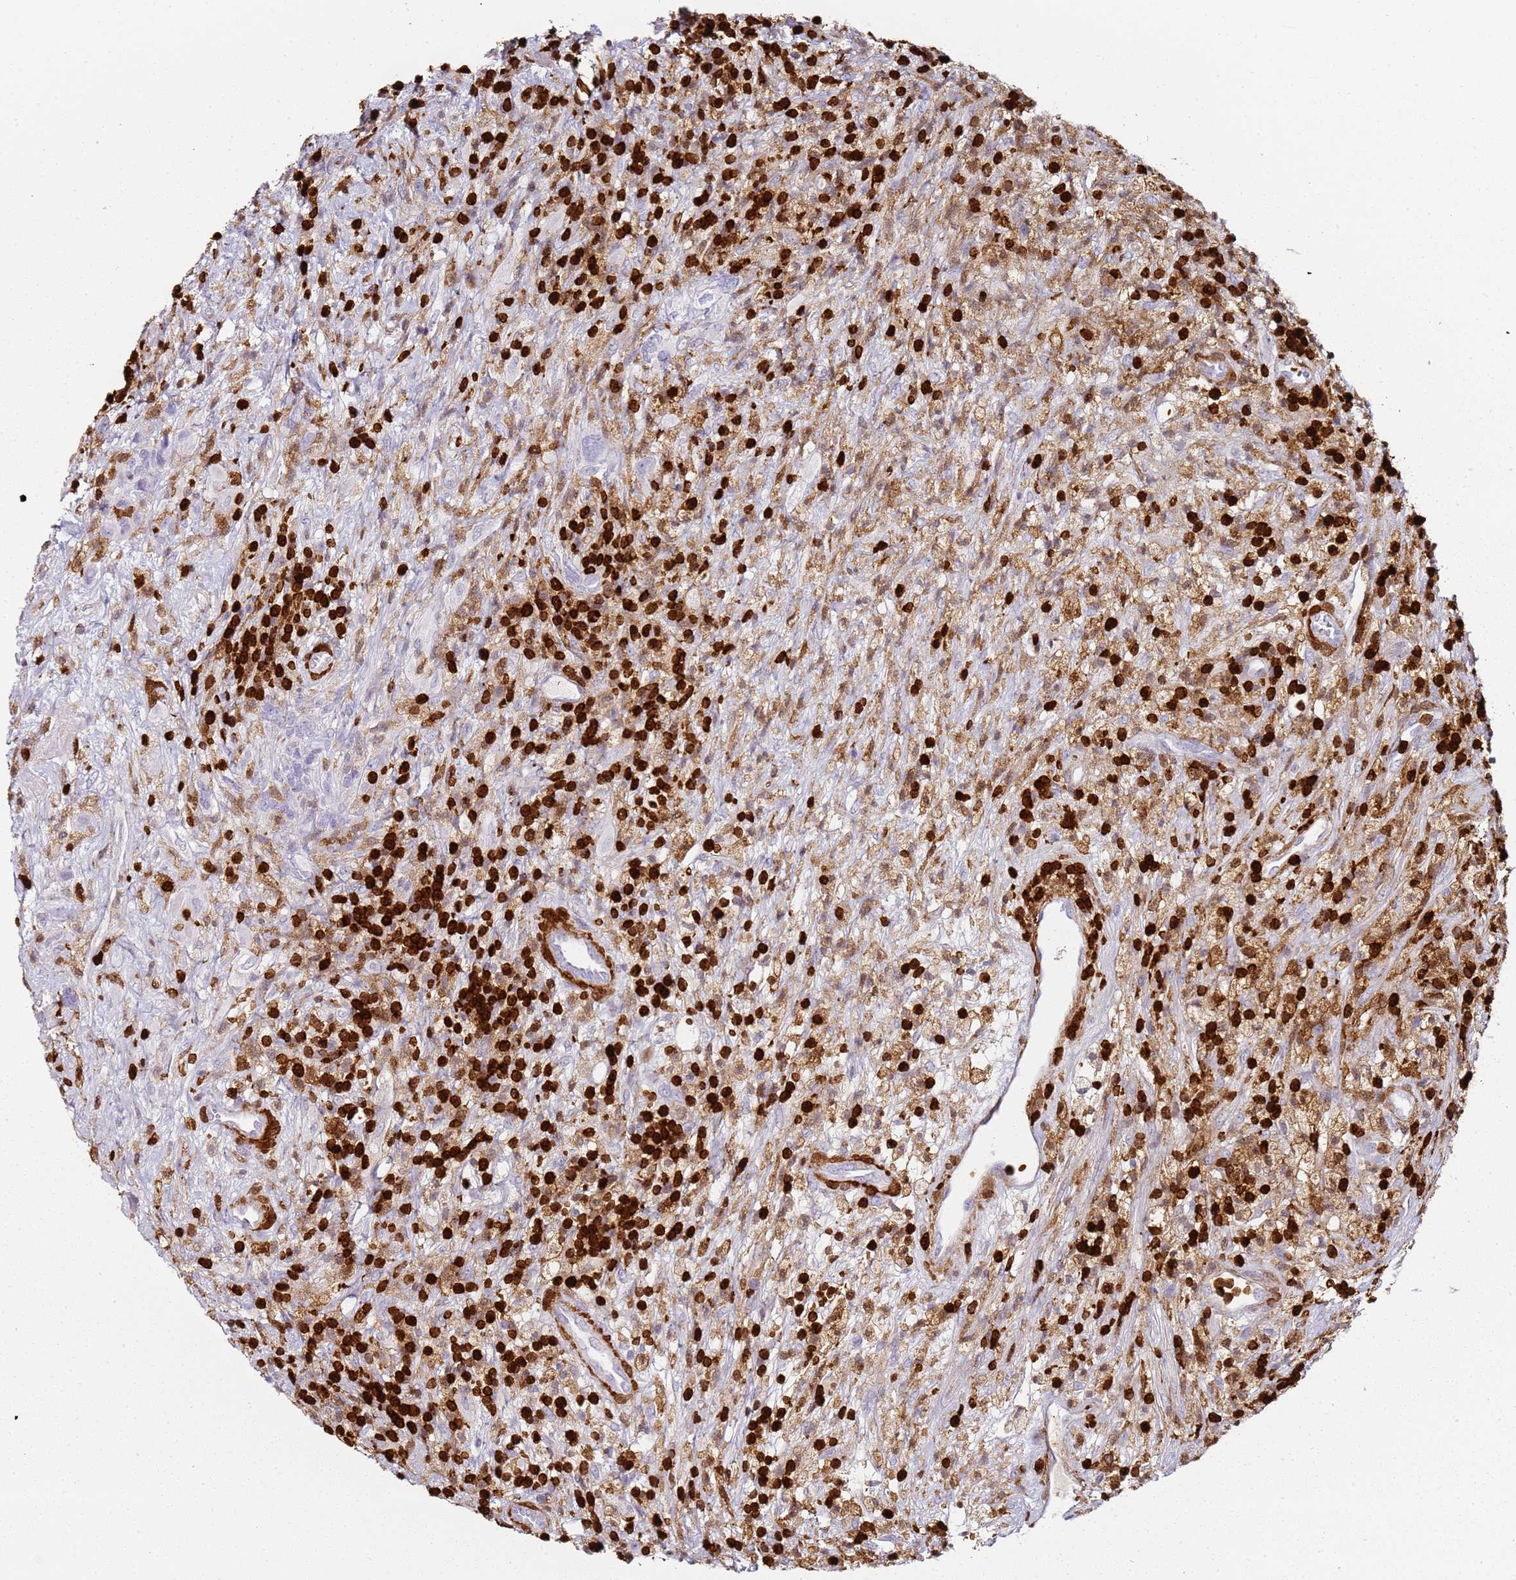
{"staining": {"intensity": "negative", "quantity": "none", "location": "none"}, "tissue": "glioma", "cell_type": "Tumor cells", "image_type": "cancer", "snomed": [{"axis": "morphology", "description": "Glioma, malignant, High grade"}, {"axis": "topography", "description": "Brain"}], "caption": "IHC micrograph of human malignant high-grade glioma stained for a protein (brown), which demonstrates no staining in tumor cells. The staining was performed using DAB to visualize the protein expression in brown, while the nuclei were stained in blue with hematoxylin (Magnification: 20x).", "gene": "S100A4", "patient": {"sex": "male", "age": 69}}